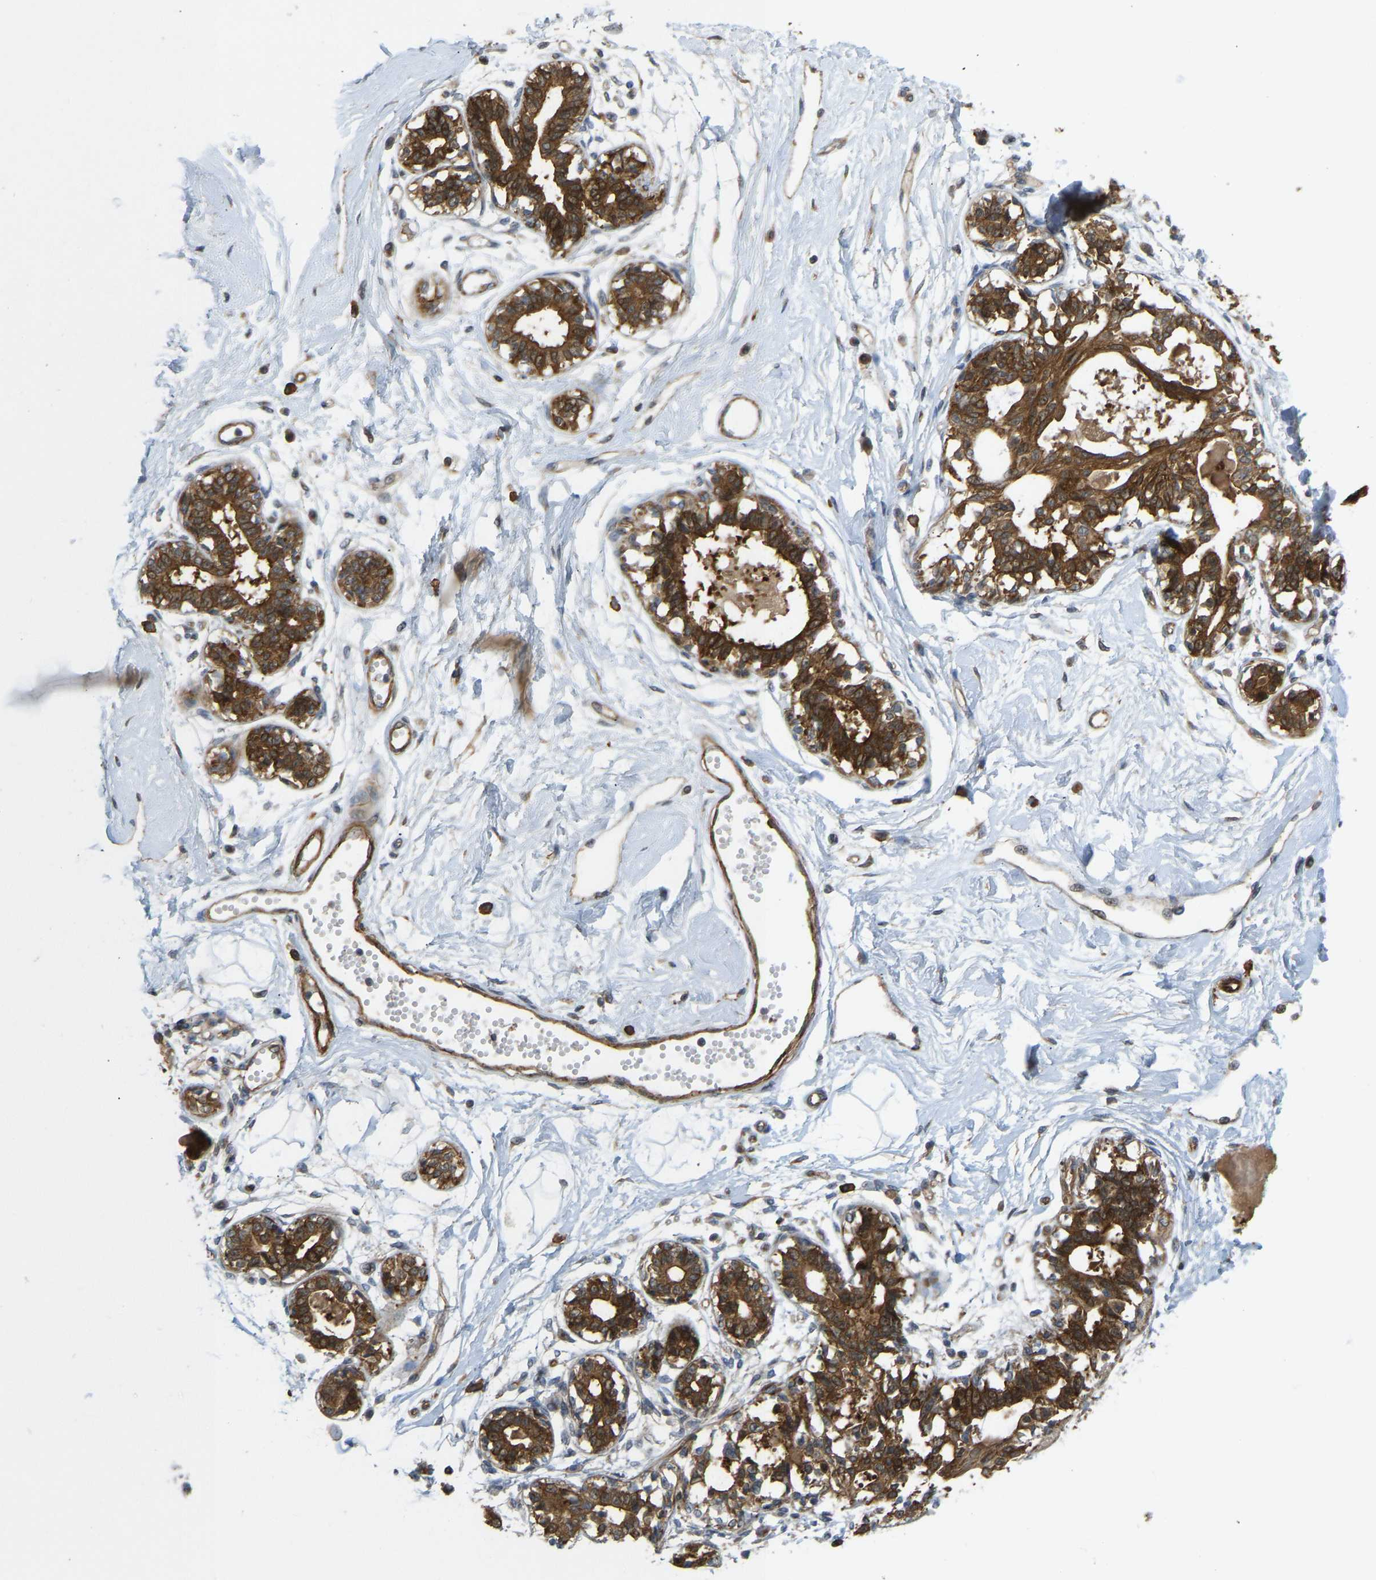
{"staining": {"intensity": "weak", "quantity": ">75%", "location": "cytoplasmic/membranous"}, "tissue": "breast", "cell_type": "Adipocytes", "image_type": "normal", "snomed": [{"axis": "morphology", "description": "Normal tissue, NOS"}, {"axis": "topography", "description": "Breast"}], "caption": "Immunohistochemistry staining of unremarkable breast, which demonstrates low levels of weak cytoplasmic/membranous positivity in approximately >75% of adipocytes indicating weak cytoplasmic/membranous protein positivity. The staining was performed using DAB (3,3'-diaminobenzidine) (brown) for protein detection and nuclei were counterstained in hematoxylin (blue).", "gene": "KIAA1671", "patient": {"sex": "female", "age": 45}}